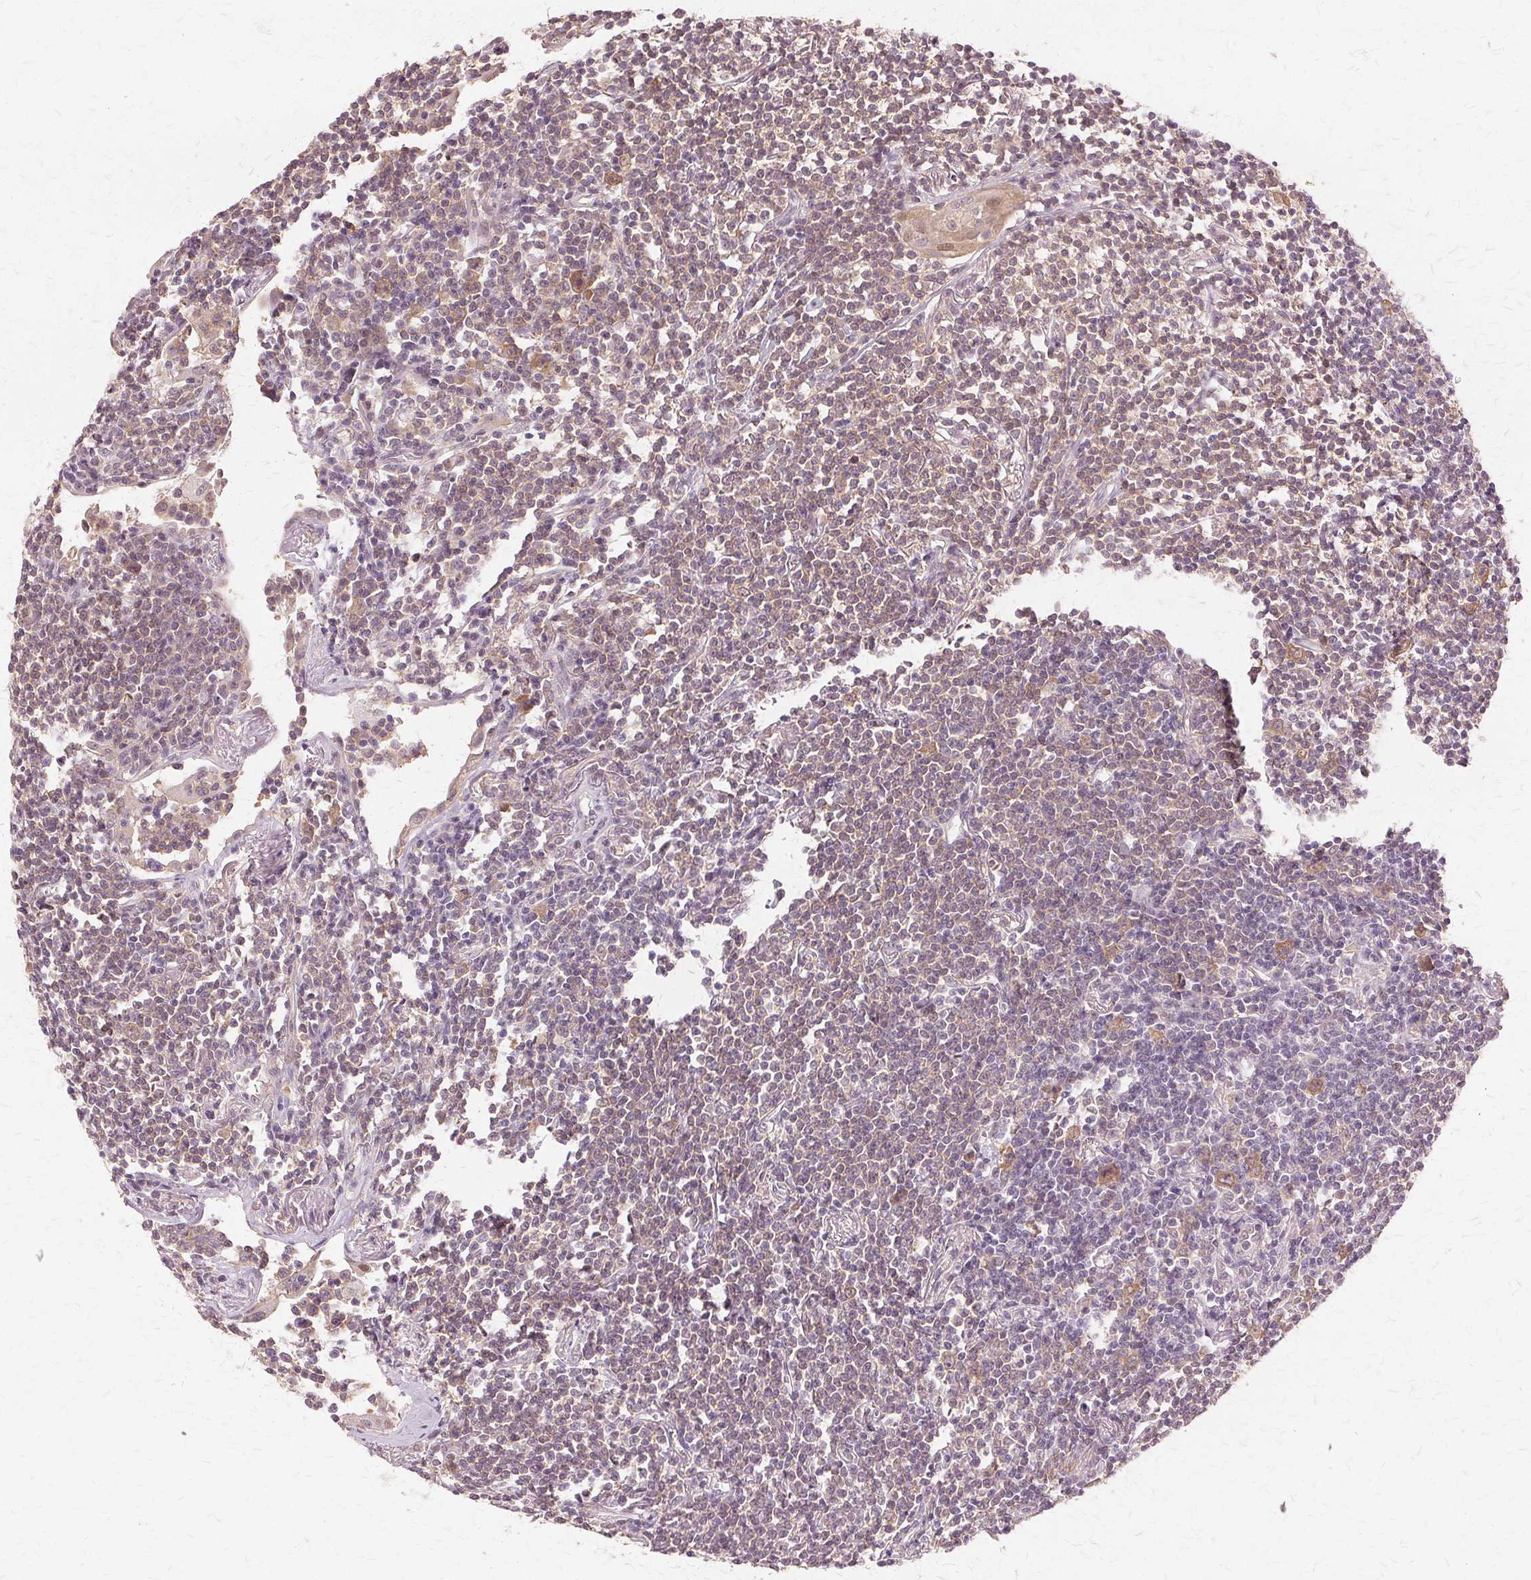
{"staining": {"intensity": "weak", "quantity": "25%-75%", "location": "cytoplasmic/membranous,nuclear"}, "tissue": "lymphoma", "cell_type": "Tumor cells", "image_type": "cancer", "snomed": [{"axis": "morphology", "description": "Malignant lymphoma, non-Hodgkin's type, Low grade"}, {"axis": "topography", "description": "Lung"}], "caption": "Immunohistochemical staining of lymphoma reveals low levels of weak cytoplasmic/membranous and nuclear expression in approximately 25%-75% of tumor cells.", "gene": "PRMT5", "patient": {"sex": "female", "age": 71}}